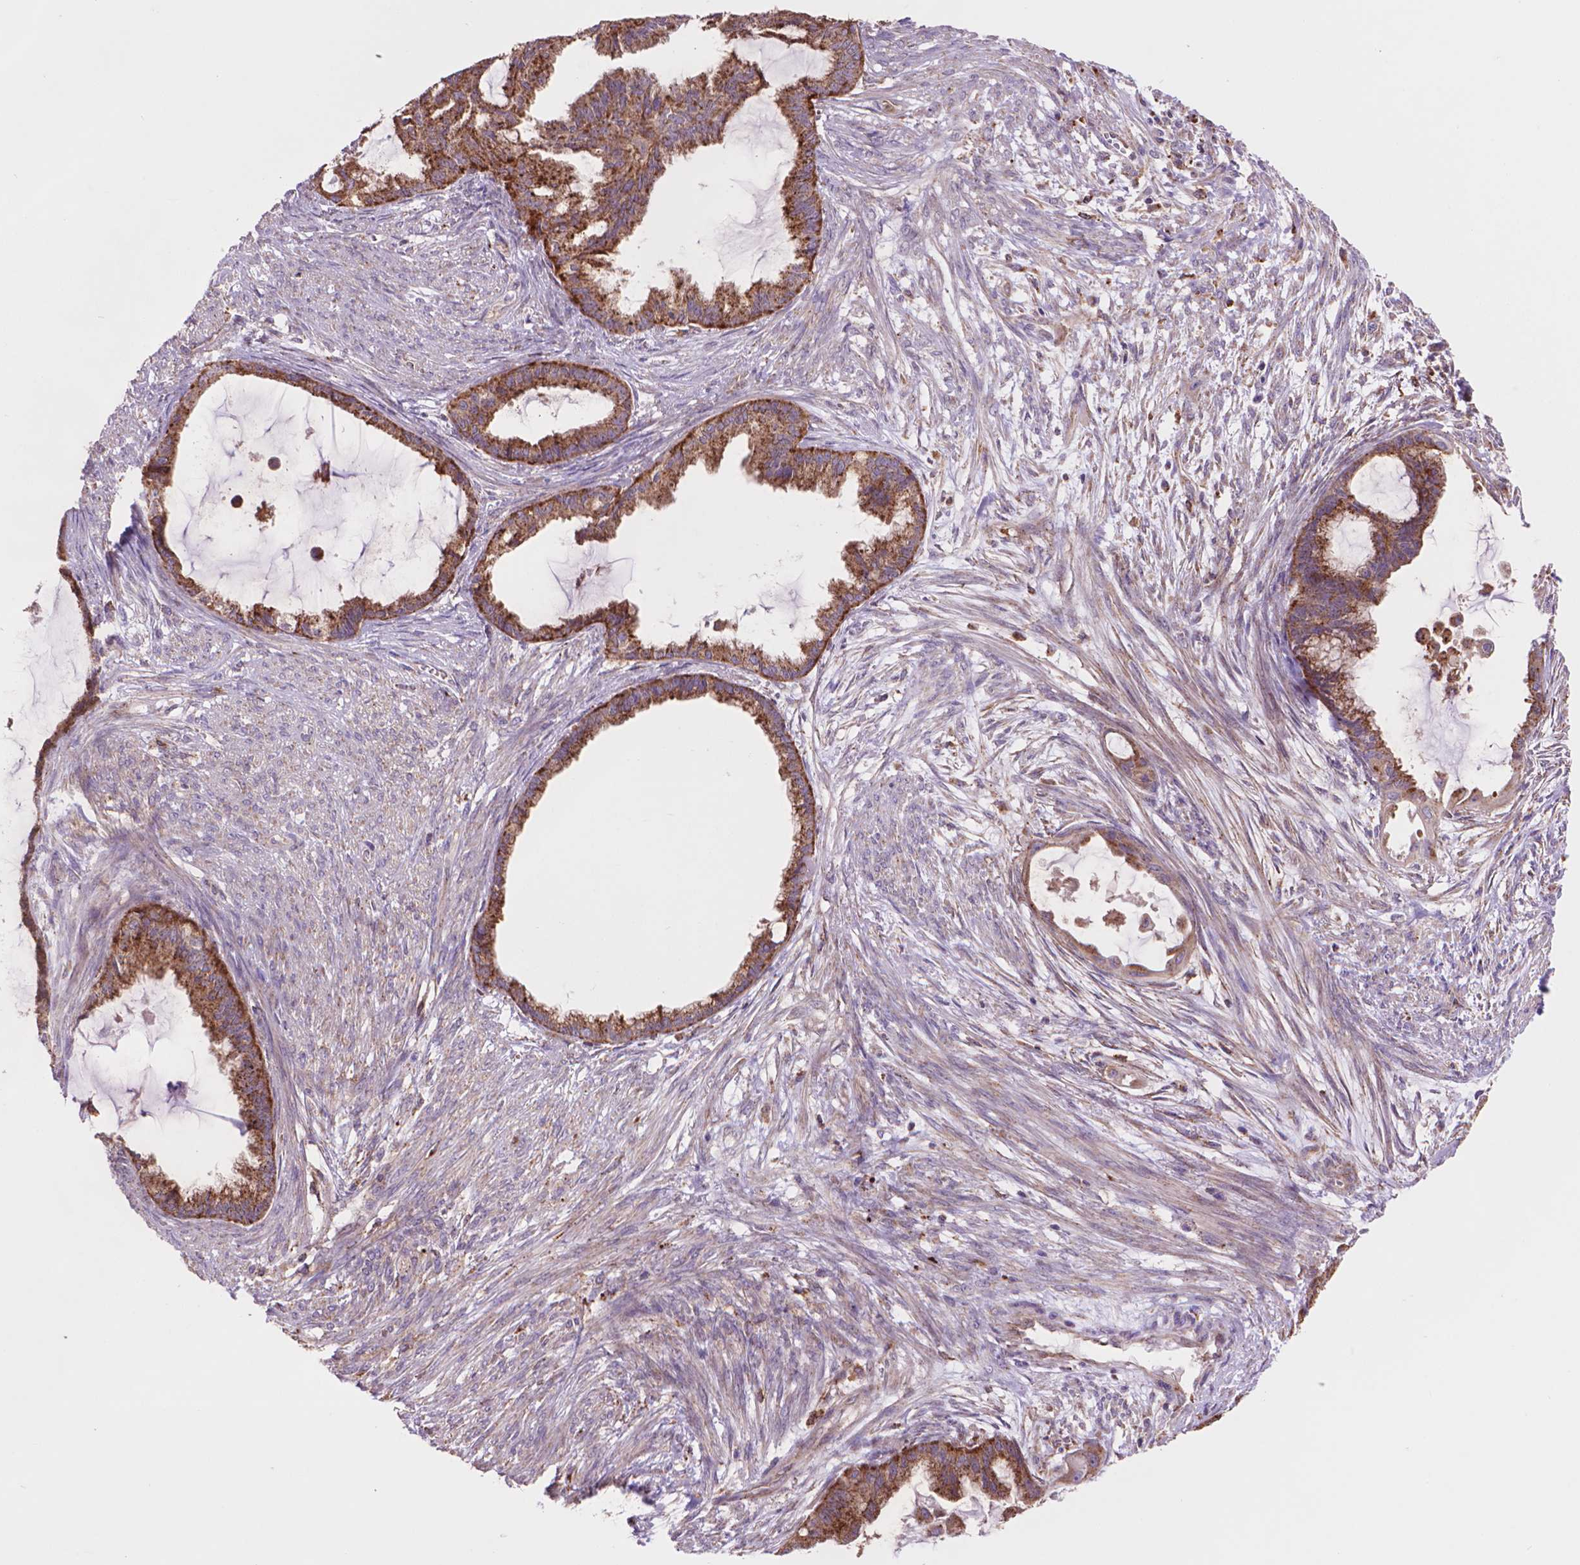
{"staining": {"intensity": "strong", "quantity": ">75%", "location": "cytoplasmic/membranous"}, "tissue": "endometrial cancer", "cell_type": "Tumor cells", "image_type": "cancer", "snomed": [{"axis": "morphology", "description": "Adenocarcinoma, NOS"}, {"axis": "topography", "description": "Endometrium"}], "caption": "Protein staining of endometrial adenocarcinoma tissue displays strong cytoplasmic/membranous staining in approximately >75% of tumor cells. The protein of interest is shown in brown color, while the nuclei are stained blue.", "gene": "GLB1", "patient": {"sex": "female", "age": 86}}